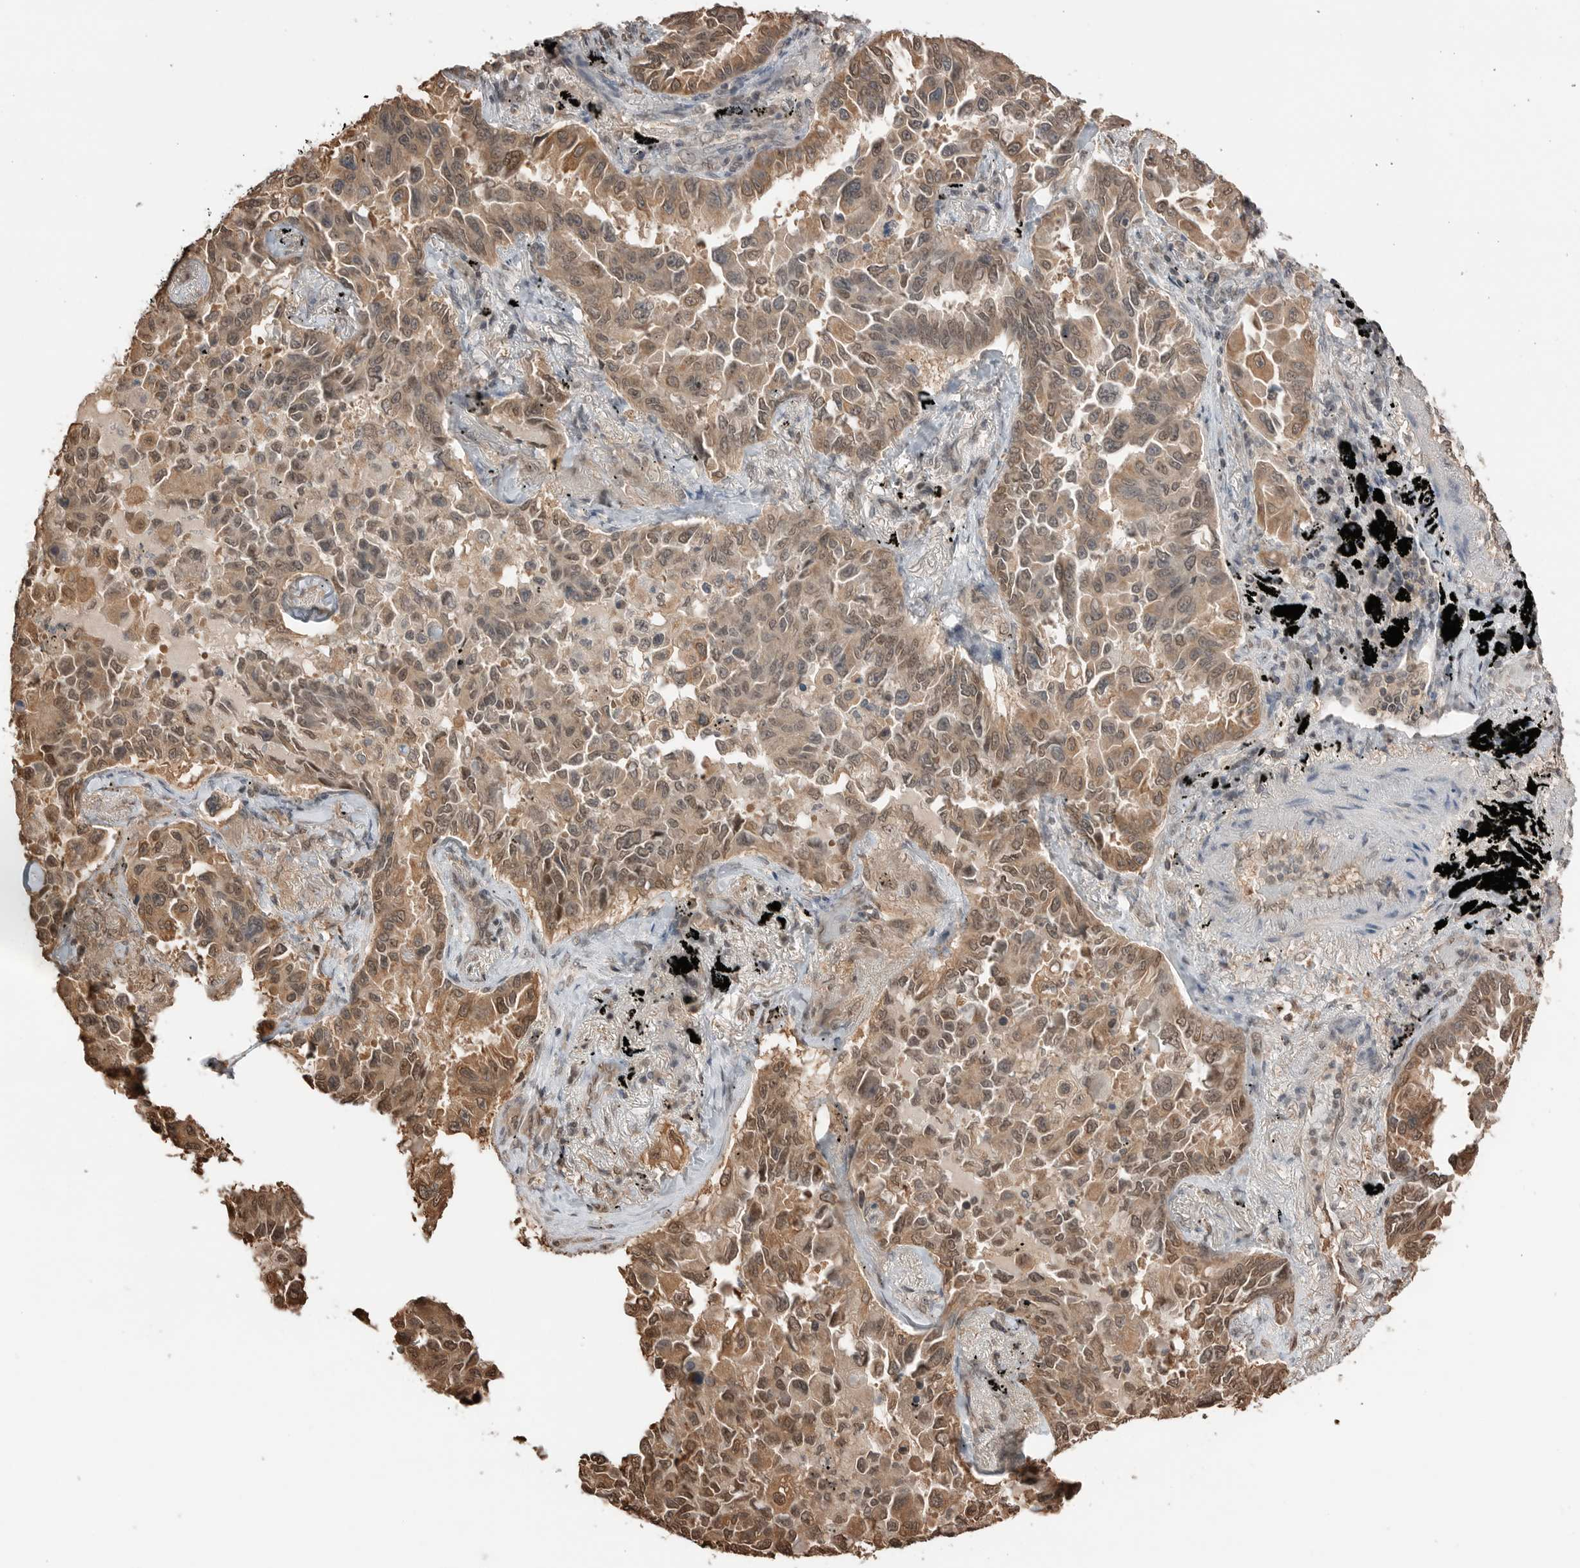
{"staining": {"intensity": "moderate", "quantity": ">75%", "location": "cytoplasmic/membranous,nuclear"}, "tissue": "lung cancer", "cell_type": "Tumor cells", "image_type": "cancer", "snomed": [{"axis": "morphology", "description": "Adenocarcinoma, NOS"}, {"axis": "topography", "description": "Lung"}], "caption": "The histopathology image demonstrates staining of lung adenocarcinoma, revealing moderate cytoplasmic/membranous and nuclear protein staining (brown color) within tumor cells.", "gene": "PEAK1", "patient": {"sex": "female", "age": 67}}